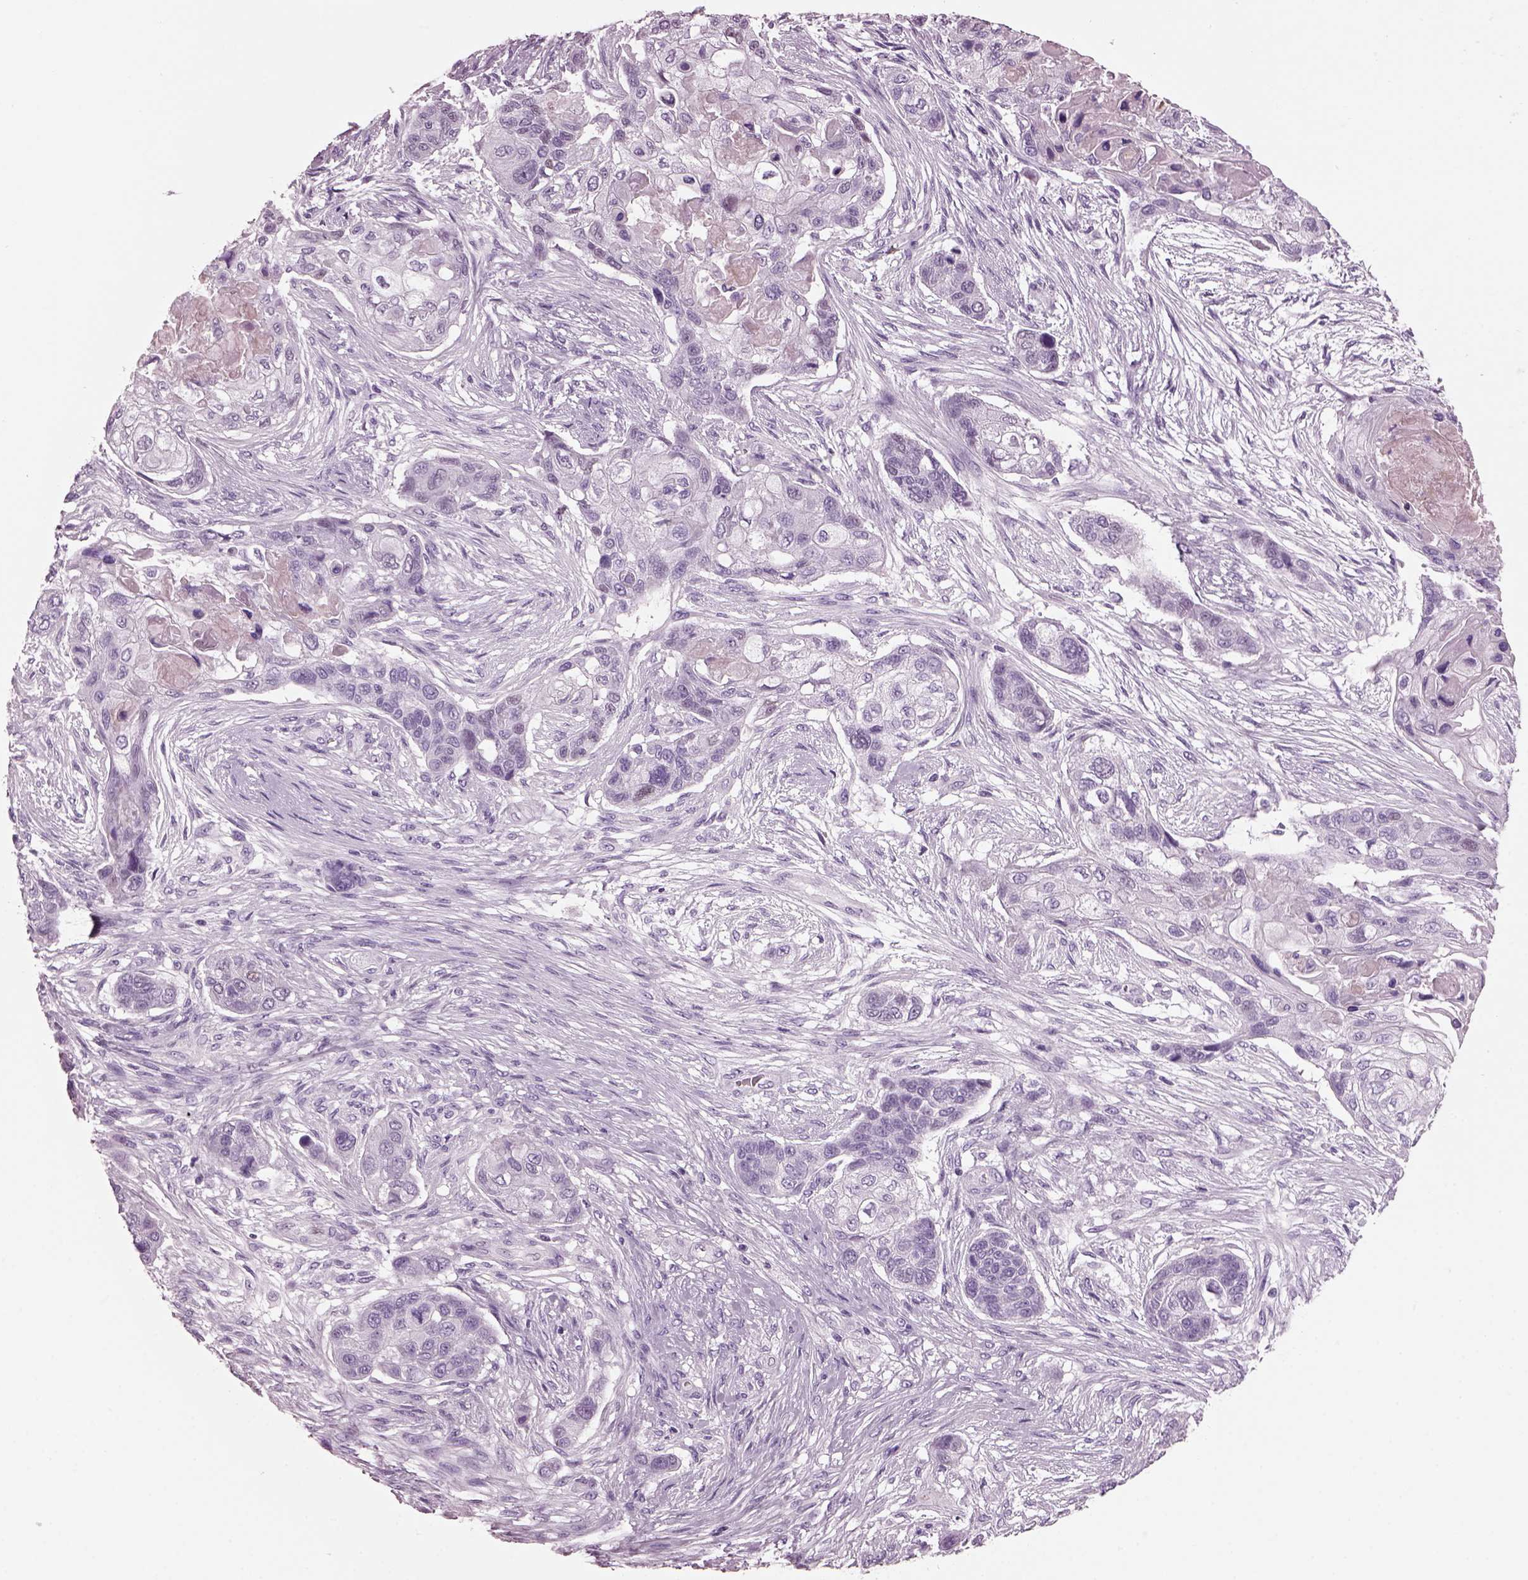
{"staining": {"intensity": "negative", "quantity": "none", "location": "none"}, "tissue": "lung cancer", "cell_type": "Tumor cells", "image_type": "cancer", "snomed": [{"axis": "morphology", "description": "Squamous cell carcinoma, NOS"}, {"axis": "topography", "description": "Lung"}], "caption": "An immunohistochemistry micrograph of lung cancer (squamous cell carcinoma) is shown. There is no staining in tumor cells of lung cancer (squamous cell carcinoma).", "gene": "KRTAP3-2", "patient": {"sex": "male", "age": 69}}